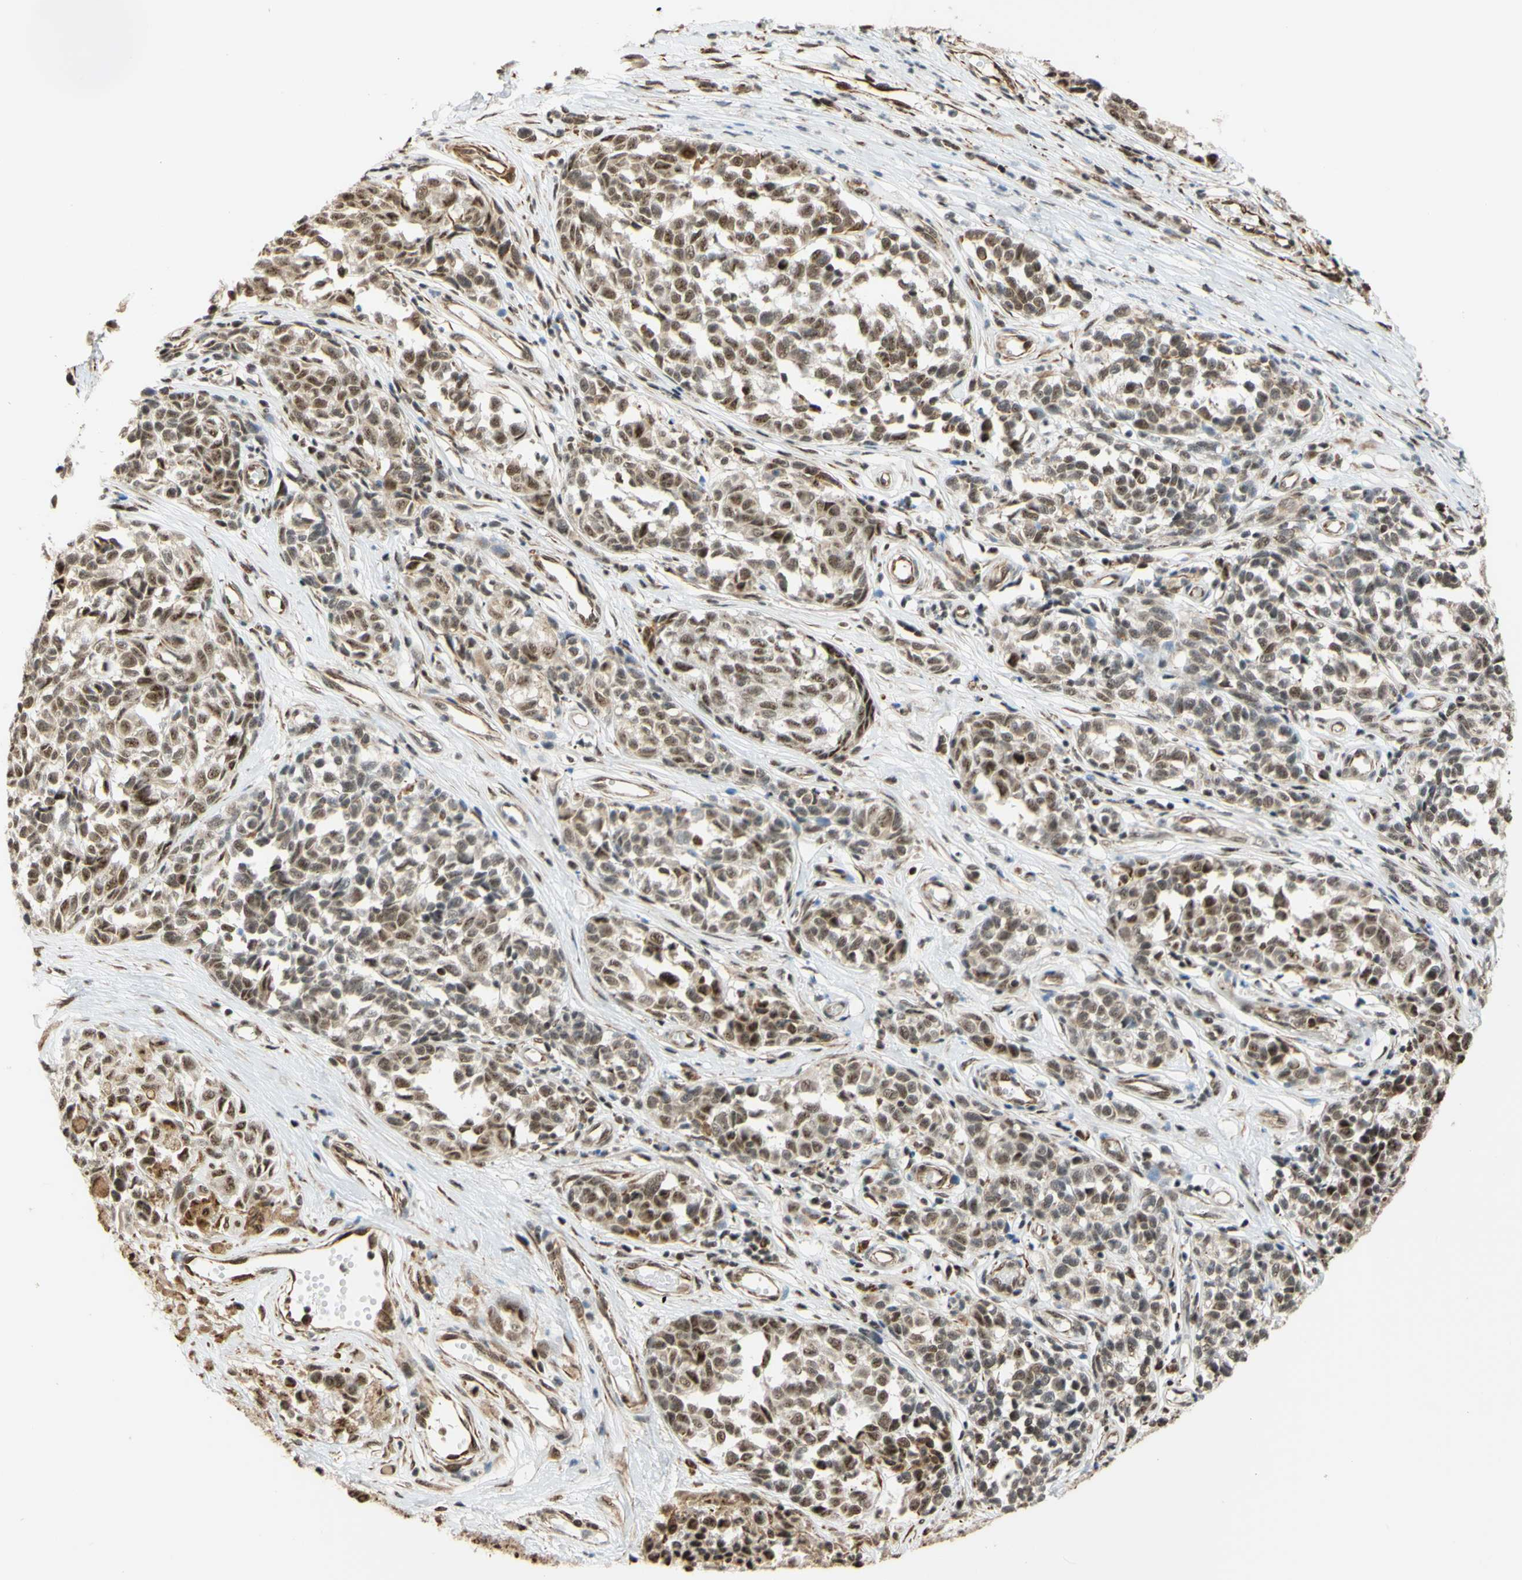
{"staining": {"intensity": "moderate", "quantity": ">75%", "location": "nuclear"}, "tissue": "melanoma", "cell_type": "Tumor cells", "image_type": "cancer", "snomed": [{"axis": "morphology", "description": "Malignant melanoma, NOS"}, {"axis": "topography", "description": "Skin"}], "caption": "This micrograph shows immunohistochemistry (IHC) staining of melanoma, with medium moderate nuclear staining in about >75% of tumor cells.", "gene": "SAP18", "patient": {"sex": "female", "age": 64}}